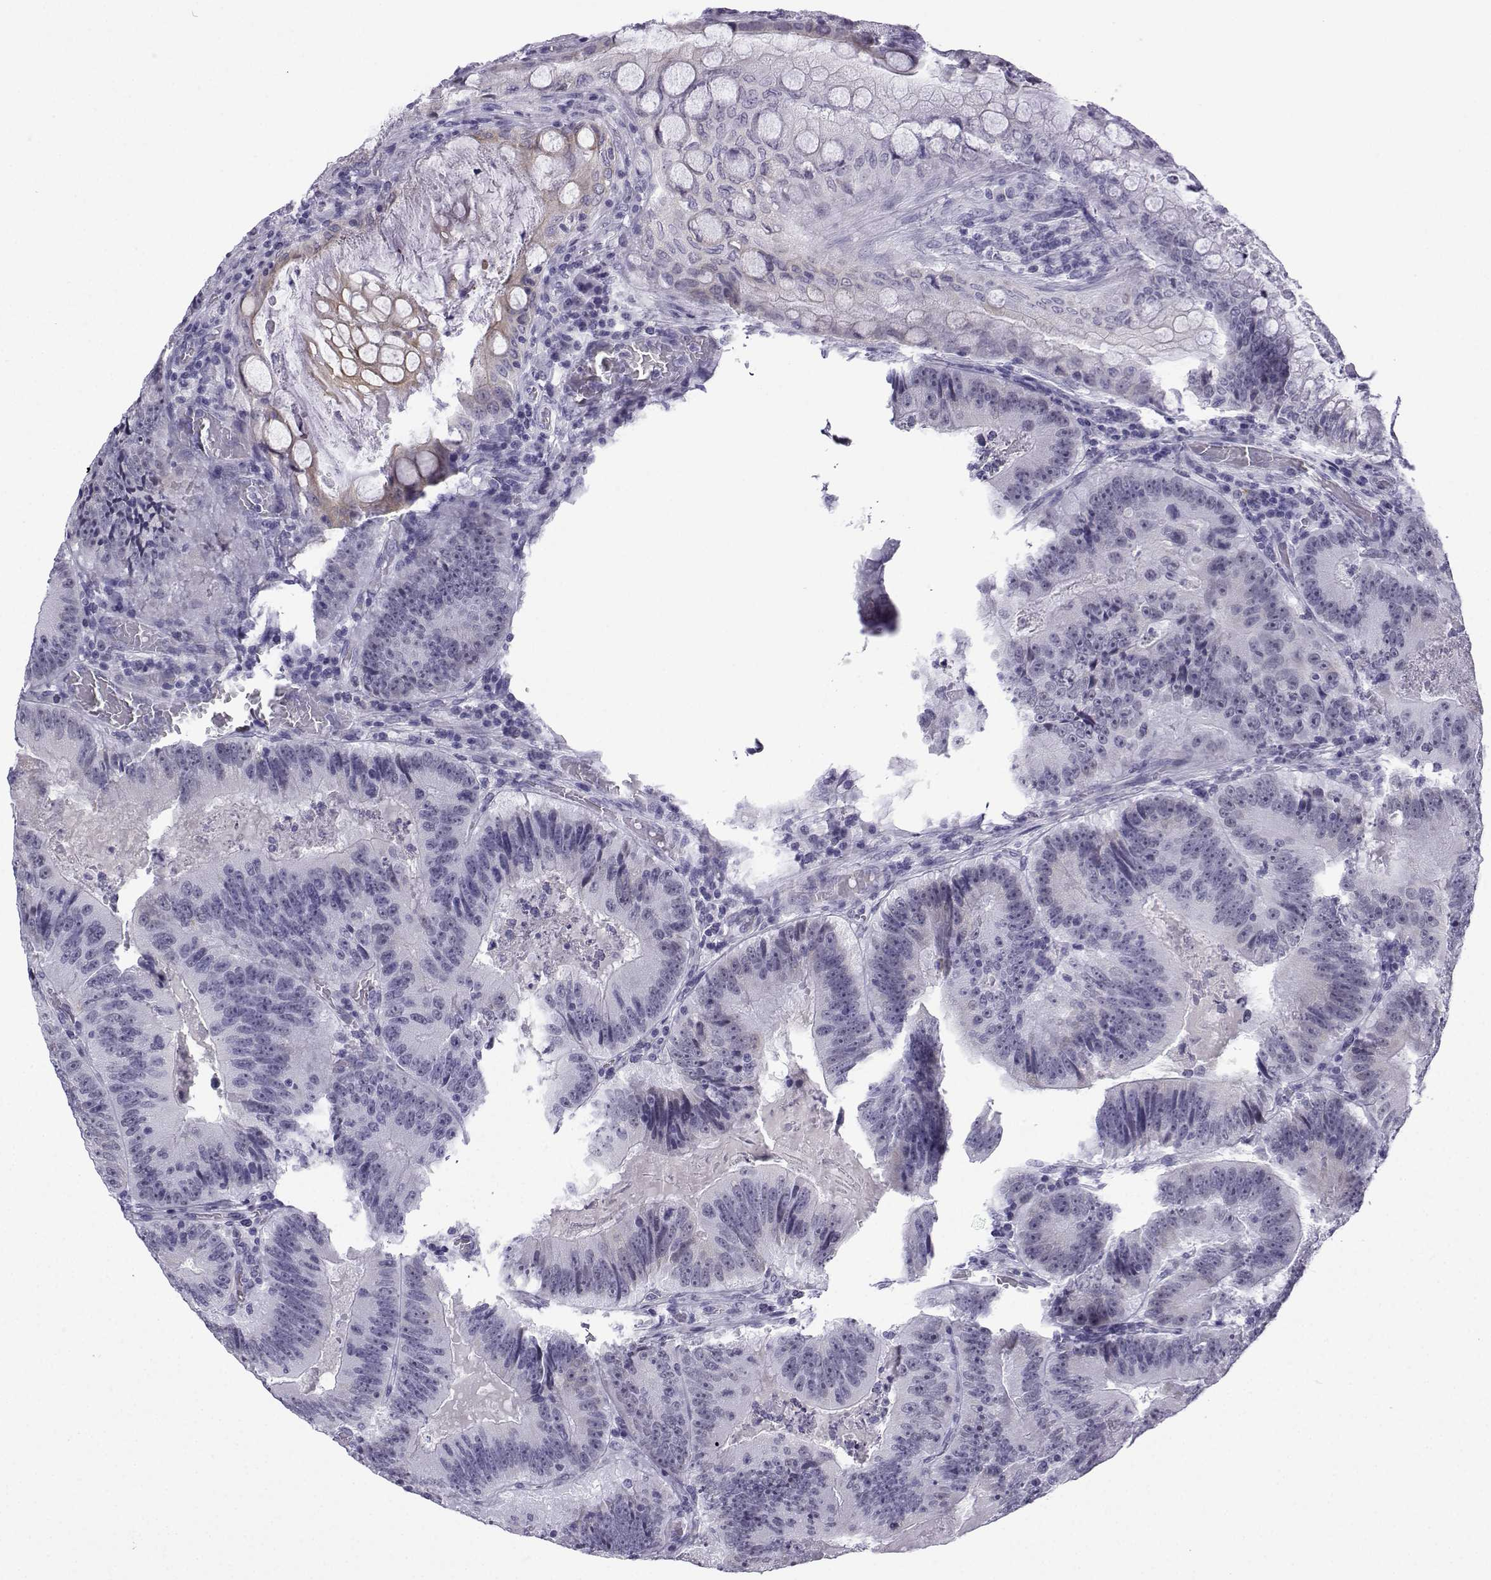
{"staining": {"intensity": "weak", "quantity": "<25%", "location": "cytoplasmic/membranous"}, "tissue": "colorectal cancer", "cell_type": "Tumor cells", "image_type": "cancer", "snomed": [{"axis": "morphology", "description": "Adenocarcinoma, NOS"}, {"axis": "topography", "description": "Colon"}], "caption": "Human colorectal cancer (adenocarcinoma) stained for a protein using immunohistochemistry shows no expression in tumor cells.", "gene": "MRGBP", "patient": {"sex": "female", "age": 86}}